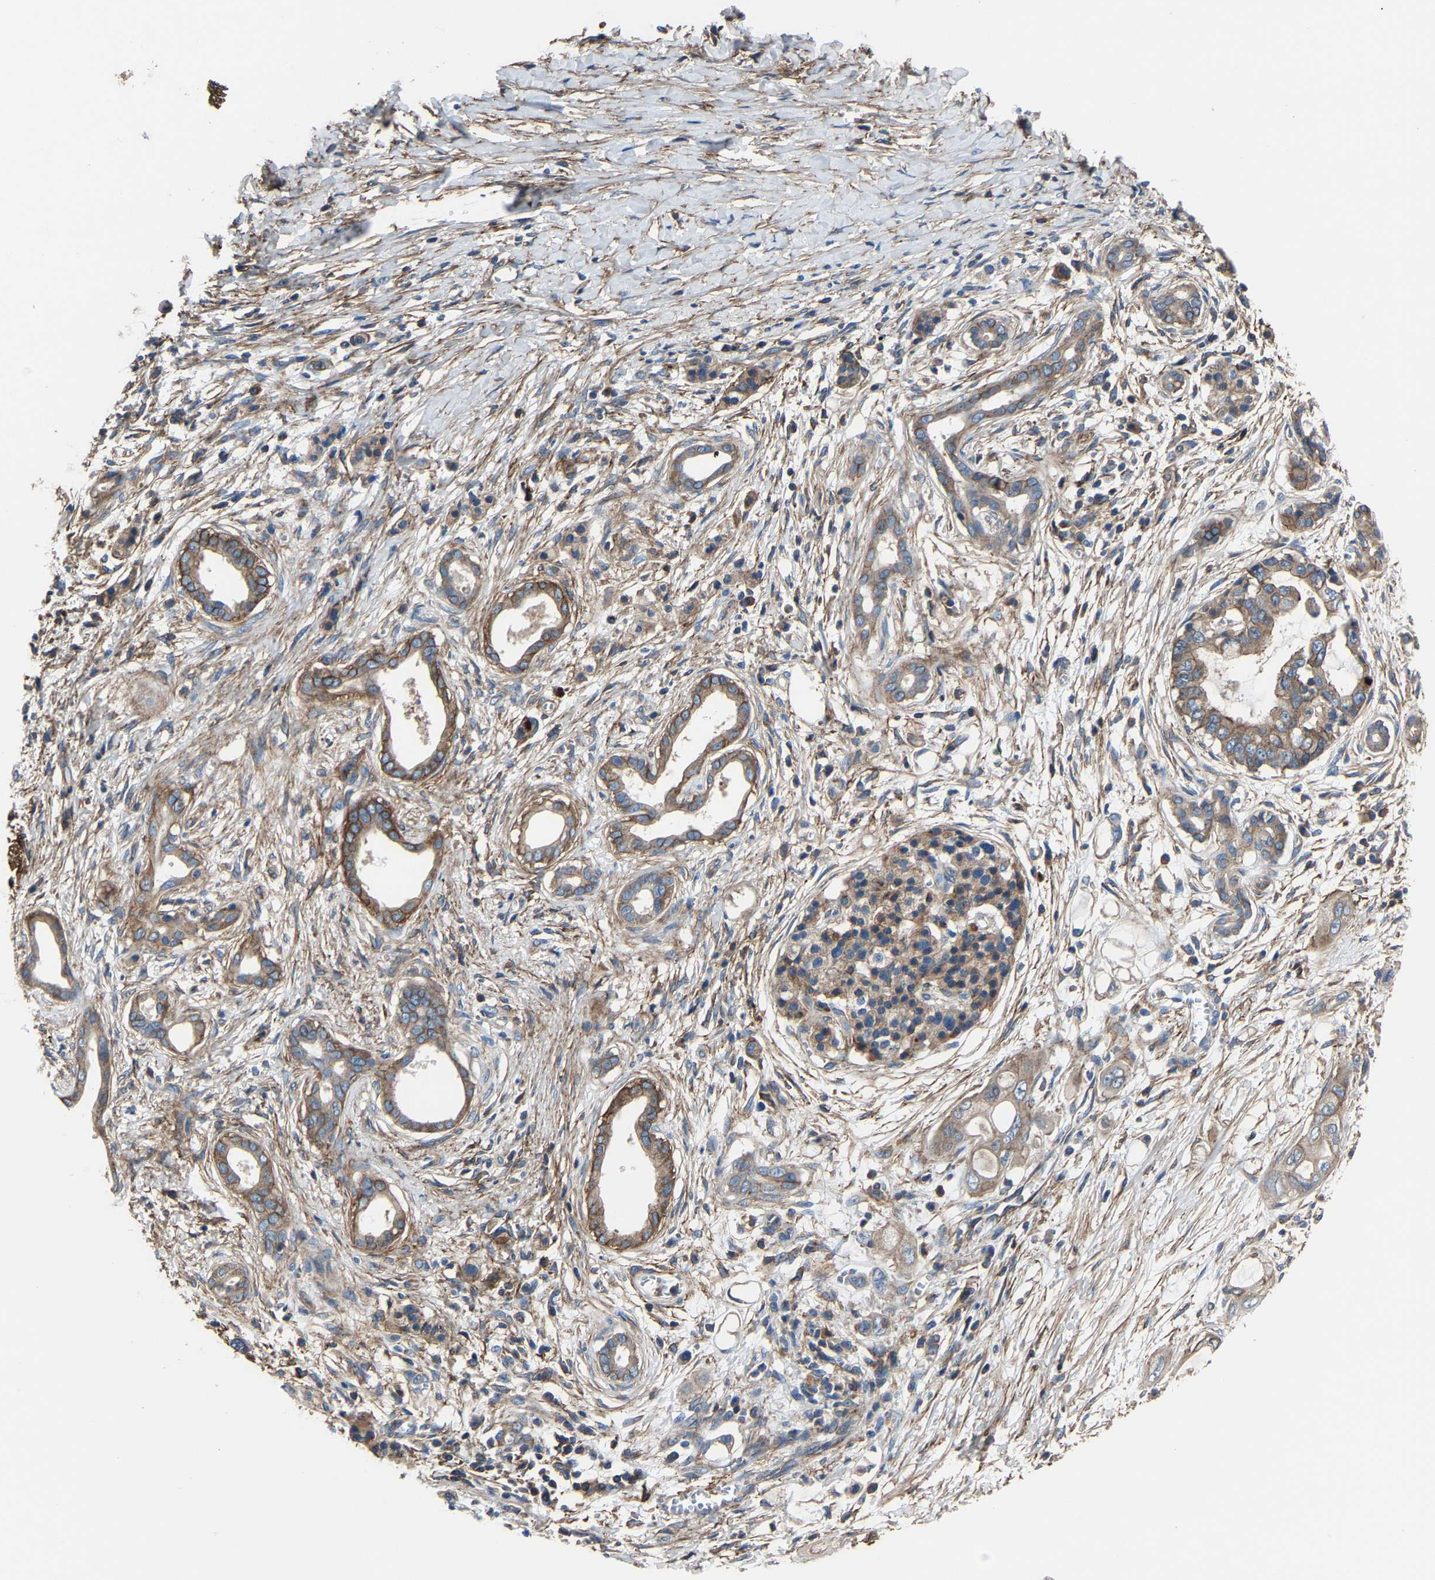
{"staining": {"intensity": "moderate", "quantity": ">75%", "location": "cytoplasmic/membranous"}, "tissue": "pancreatic cancer", "cell_type": "Tumor cells", "image_type": "cancer", "snomed": [{"axis": "morphology", "description": "Adenocarcinoma, NOS"}, {"axis": "topography", "description": "Pancreas"}], "caption": "Pancreatic adenocarcinoma tissue exhibits moderate cytoplasmic/membranous positivity in about >75% of tumor cells, visualized by immunohistochemistry.", "gene": "KIAA1958", "patient": {"sex": "male", "age": 59}}